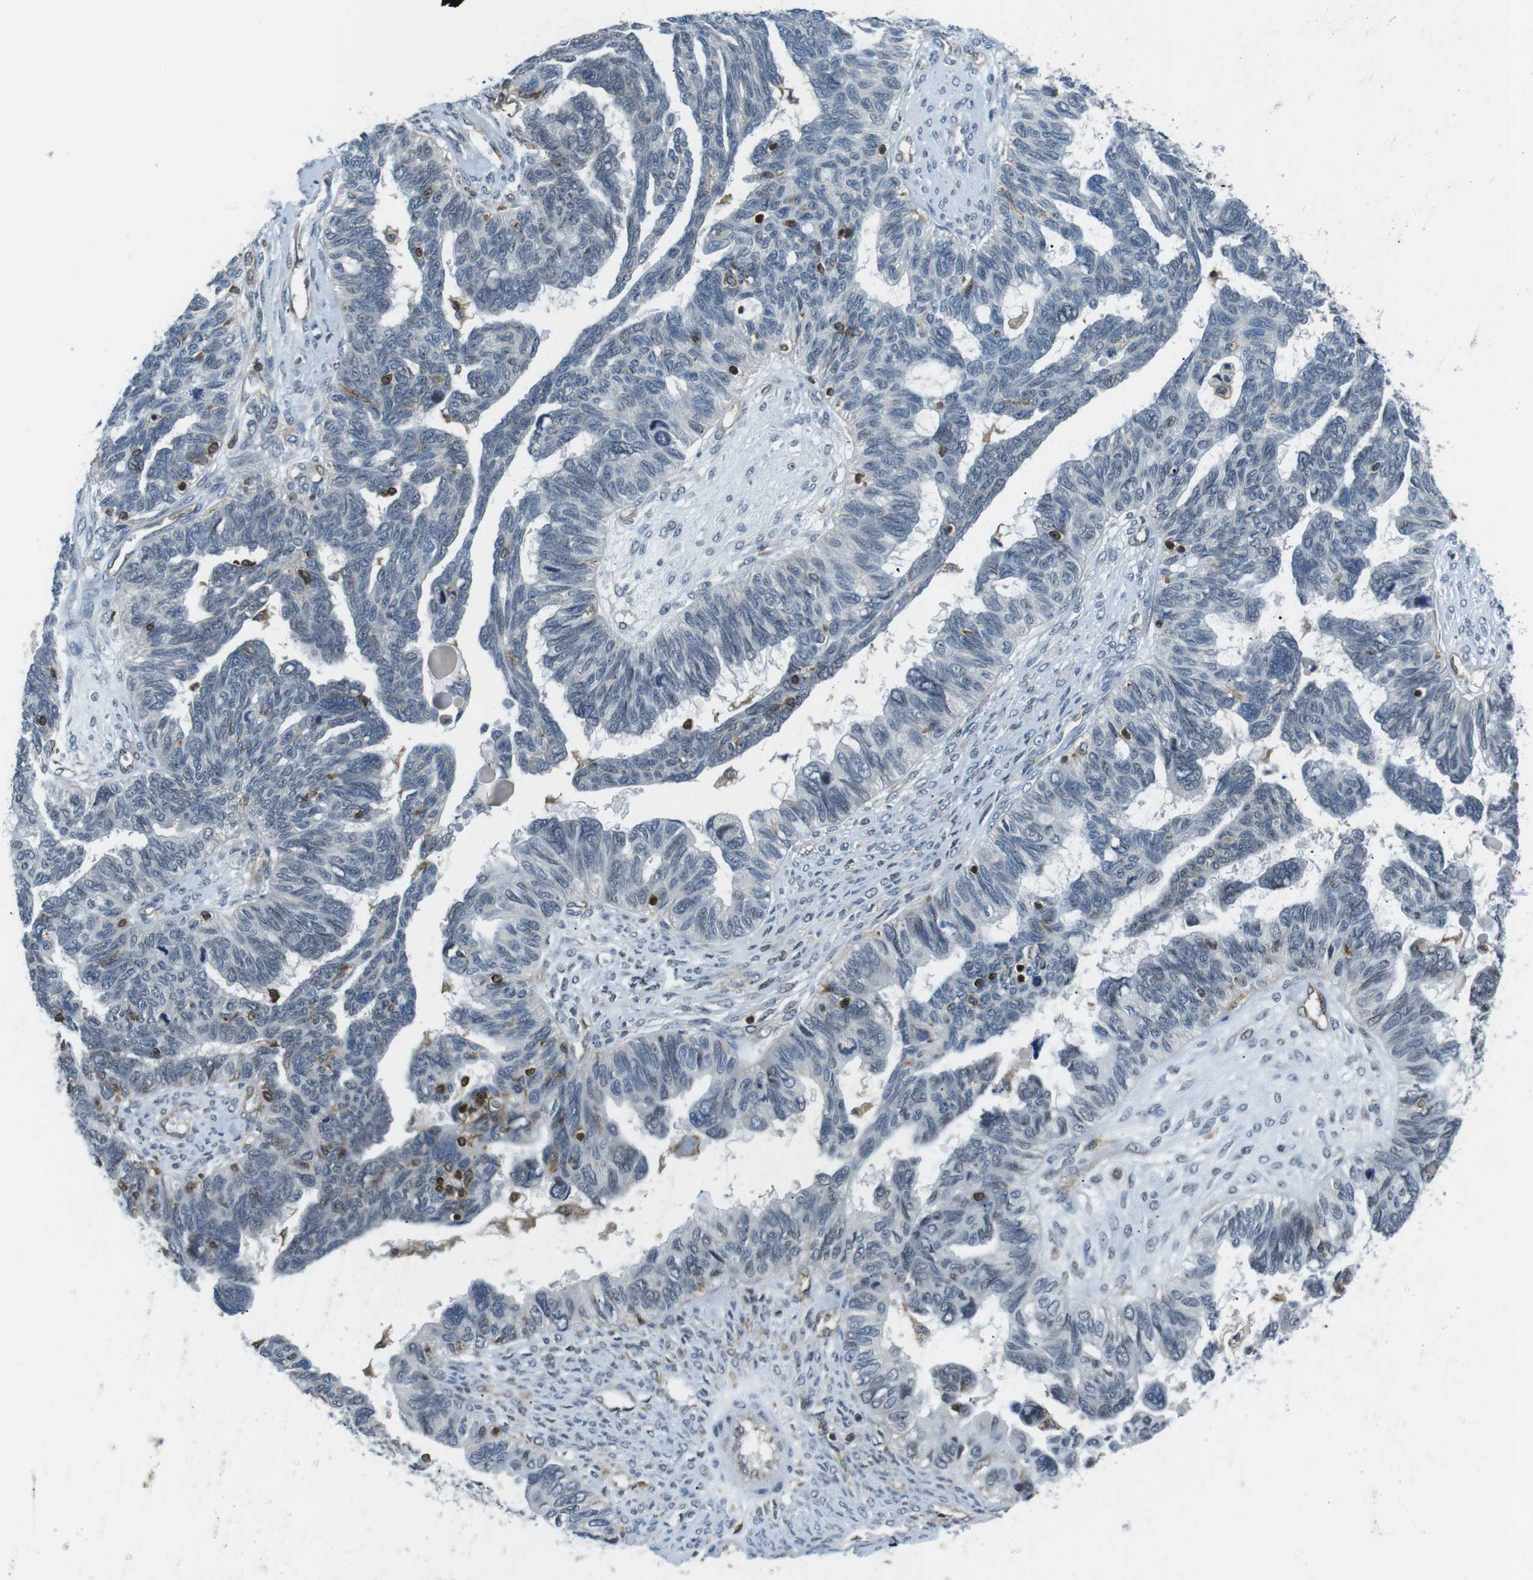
{"staining": {"intensity": "negative", "quantity": "none", "location": "none"}, "tissue": "ovarian cancer", "cell_type": "Tumor cells", "image_type": "cancer", "snomed": [{"axis": "morphology", "description": "Cystadenocarcinoma, serous, NOS"}, {"axis": "topography", "description": "Ovary"}], "caption": "Human serous cystadenocarcinoma (ovarian) stained for a protein using immunohistochemistry (IHC) shows no positivity in tumor cells.", "gene": "STK10", "patient": {"sex": "female", "age": 79}}